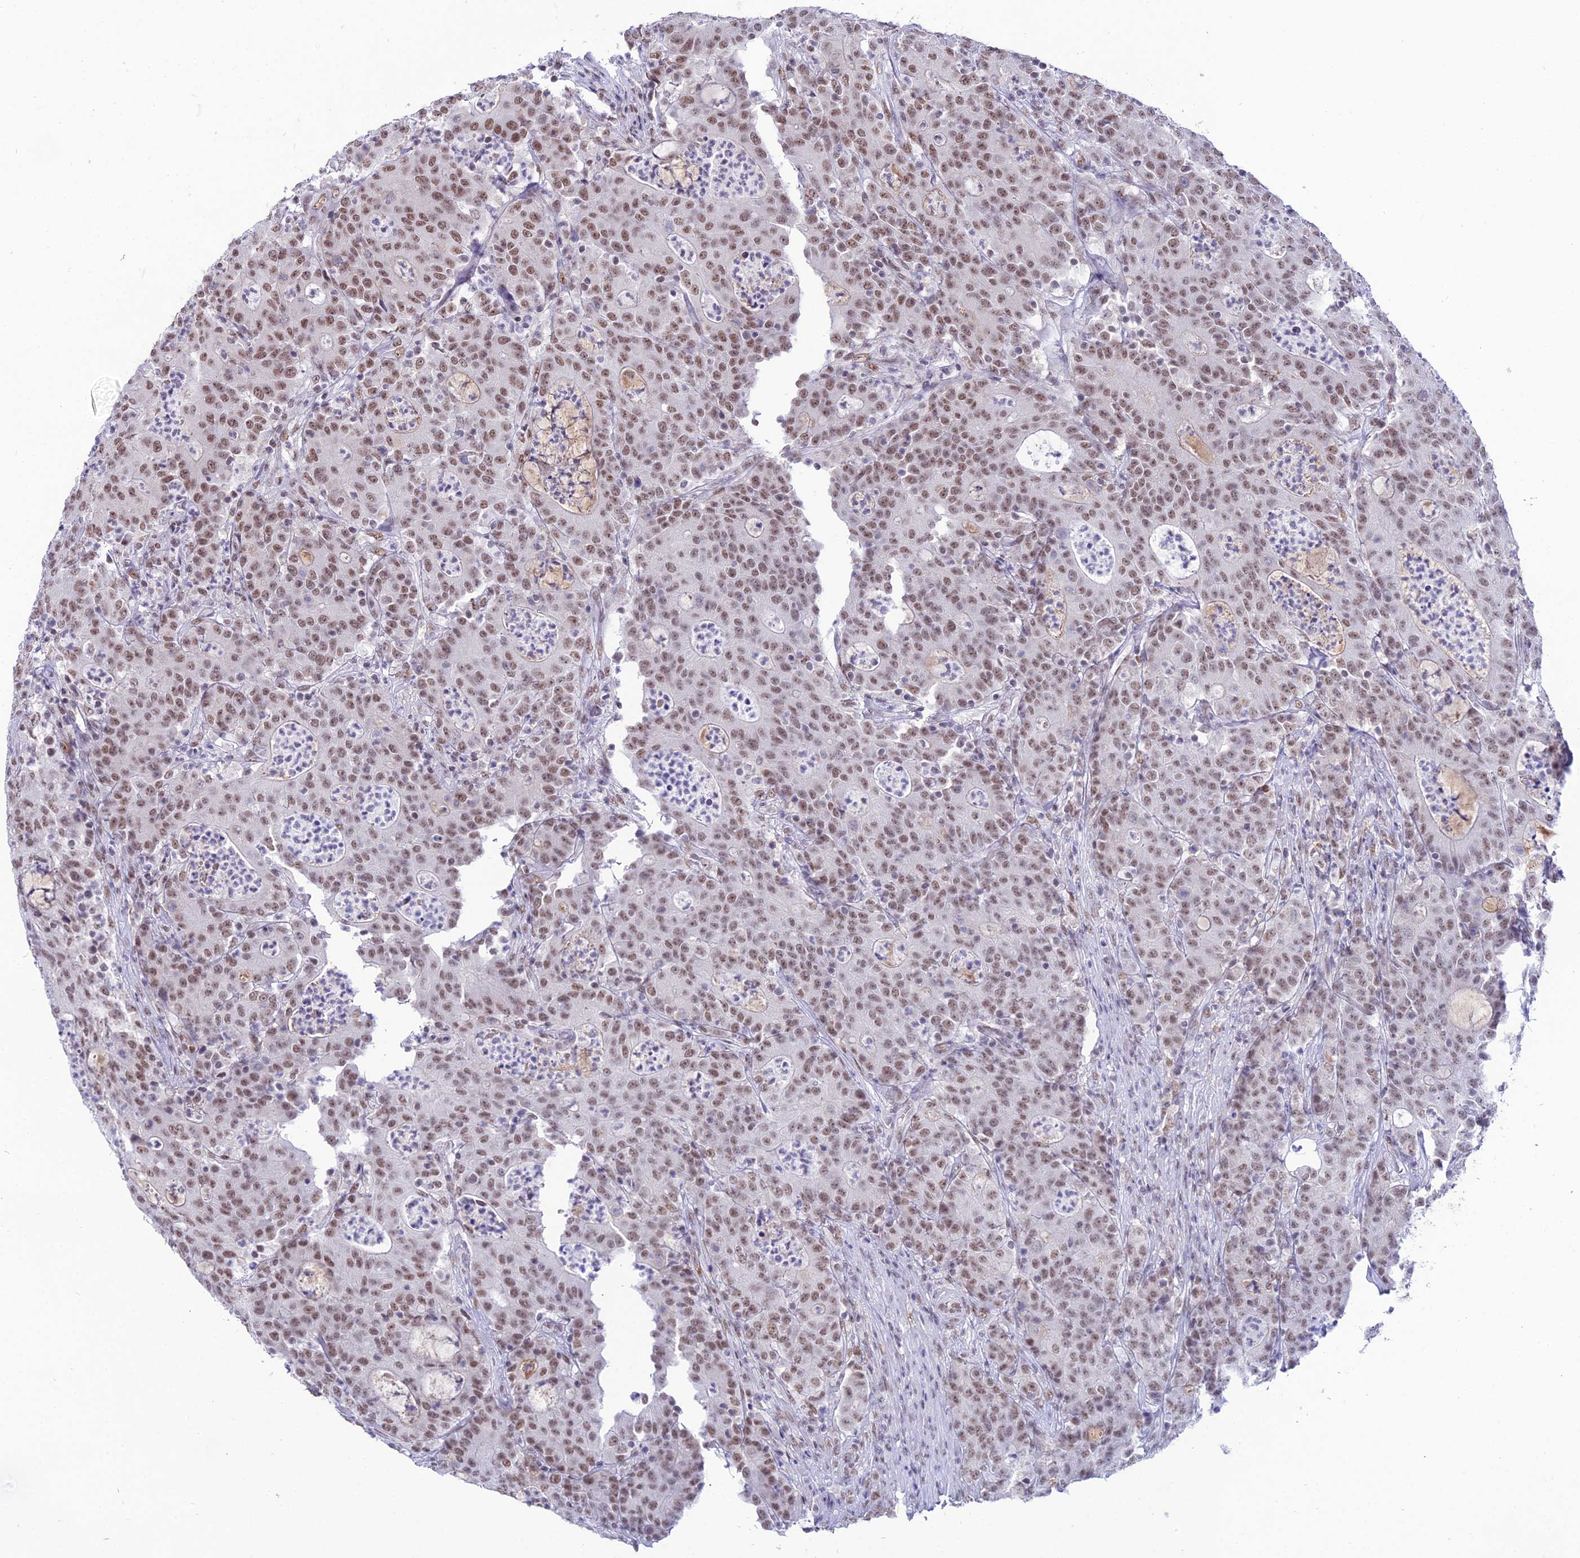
{"staining": {"intensity": "moderate", "quantity": ">75%", "location": "nuclear"}, "tissue": "colorectal cancer", "cell_type": "Tumor cells", "image_type": "cancer", "snomed": [{"axis": "morphology", "description": "Adenocarcinoma, NOS"}, {"axis": "topography", "description": "Colon"}], "caption": "IHC (DAB (3,3'-diaminobenzidine)) staining of human colorectal cancer shows moderate nuclear protein expression in approximately >75% of tumor cells.", "gene": "RBM12", "patient": {"sex": "male", "age": 83}}